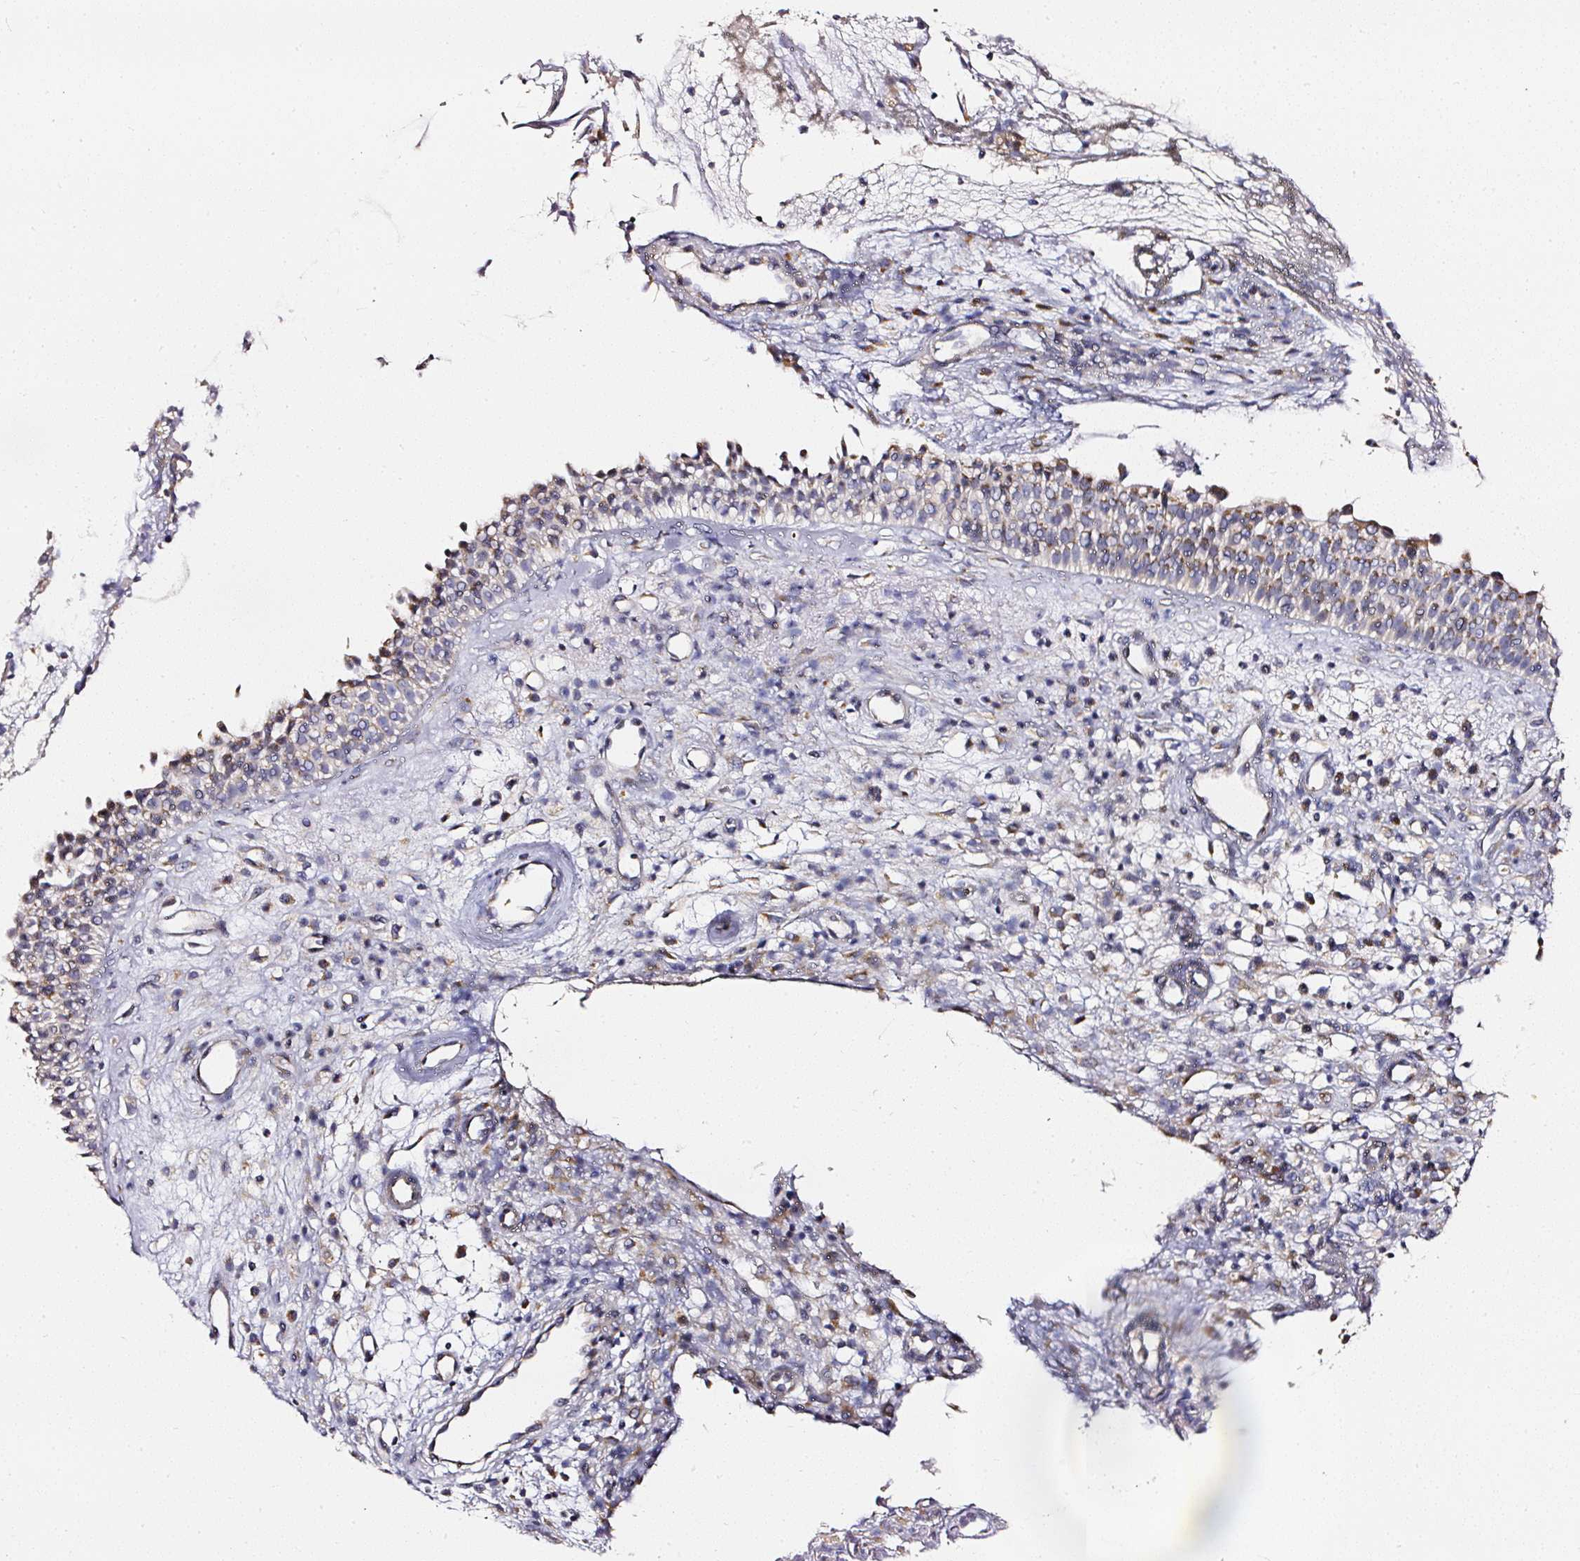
{"staining": {"intensity": "moderate", "quantity": "25%-75%", "location": "cytoplasmic/membranous"}, "tissue": "nasopharynx", "cell_type": "Respiratory epithelial cells", "image_type": "normal", "snomed": [{"axis": "morphology", "description": "Normal tissue, NOS"}, {"axis": "topography", "description": "Nasopharynx"}], "caption": "Immunohistochemical staining of normal human nasopharynx shows medium levels of moderate cytoplasmic/membranous staining in approximately 25%-75% of respiratory epithelial cells.", "gene": "NTRK1", "patient": {"sex": "male", "age": 21}}